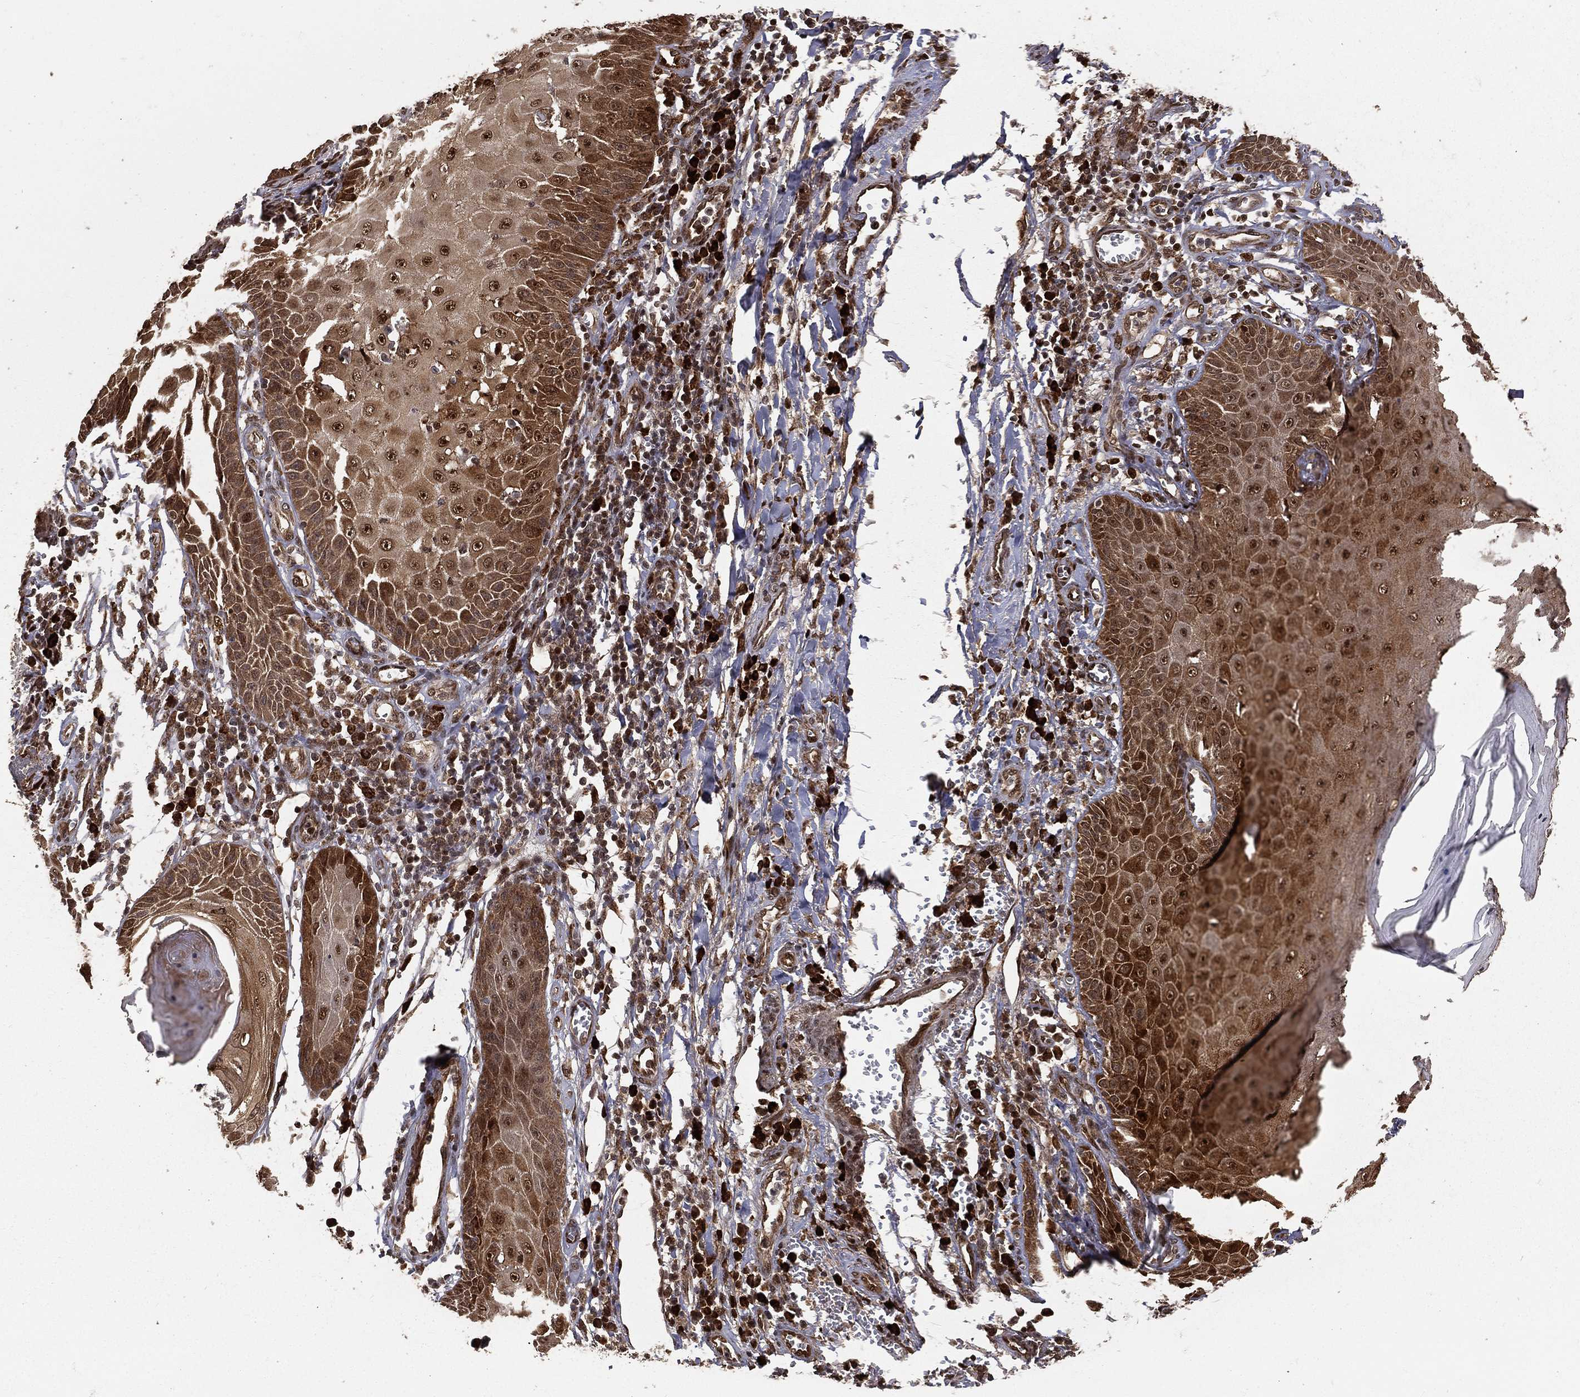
{"staining": {"intensity": "strong", "quantity": "25%-75%", "location": "cytoplasmic/membranous,nuclear"}, "tissue": "skin cancer", "cell_type": "Tumor cells", "image_type": "cancer", "snomed": [{"axis": "morphology", "description": "Squamous cell carcinoma, NOS"}, {"axis": "topography", "description": "Skin"}], "caption": "Skin squamous cell carcinoma stained for a protein (brown) exhibits strong cytoplasmic/membranous and nuclear positive positivity in about 25%-75% of tumor cells.", "gene": "MAPK1", "patient": {"sex": "male", "age": 70}}